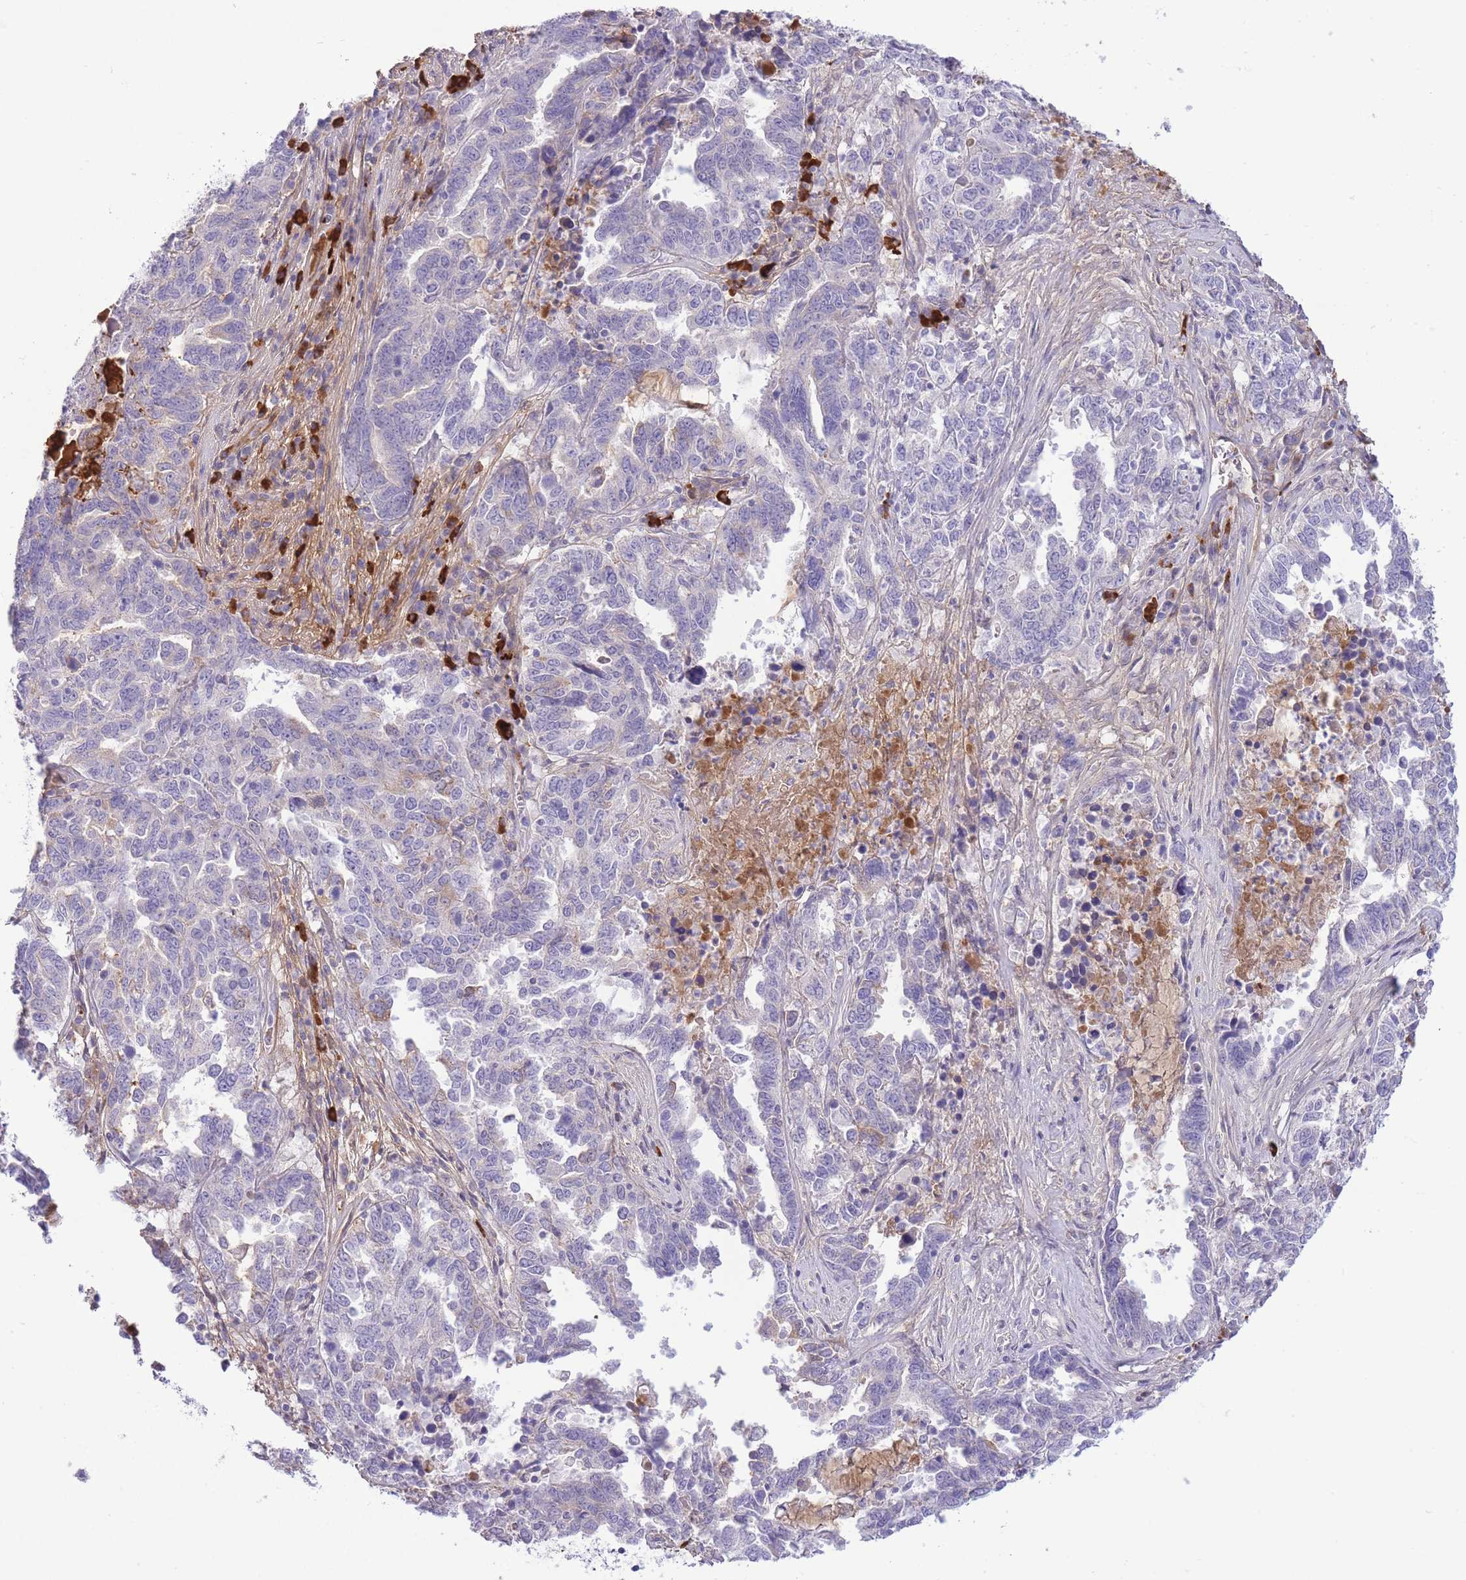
{"staining": {"intensity": "weak", "quantity": "<25%", "location": "cytoplasmic/membranous"}, "tissue": "ovarian cancer", "cell_type": "Tumor cells", "image_type": "cancer", "snomed": [{"axis": "morphology", "description": "Carcinoma, endometroid"}, {"axis": "topography", "description": "Ovary"}], "caption": "This is an immunohistochemistry (IHC) micrograph of endometroid carcinoma (ovarian). There is no positivity in tumor cells.", "gene": "ASAP3", "patient": {"sex": "female", "age": 62}}